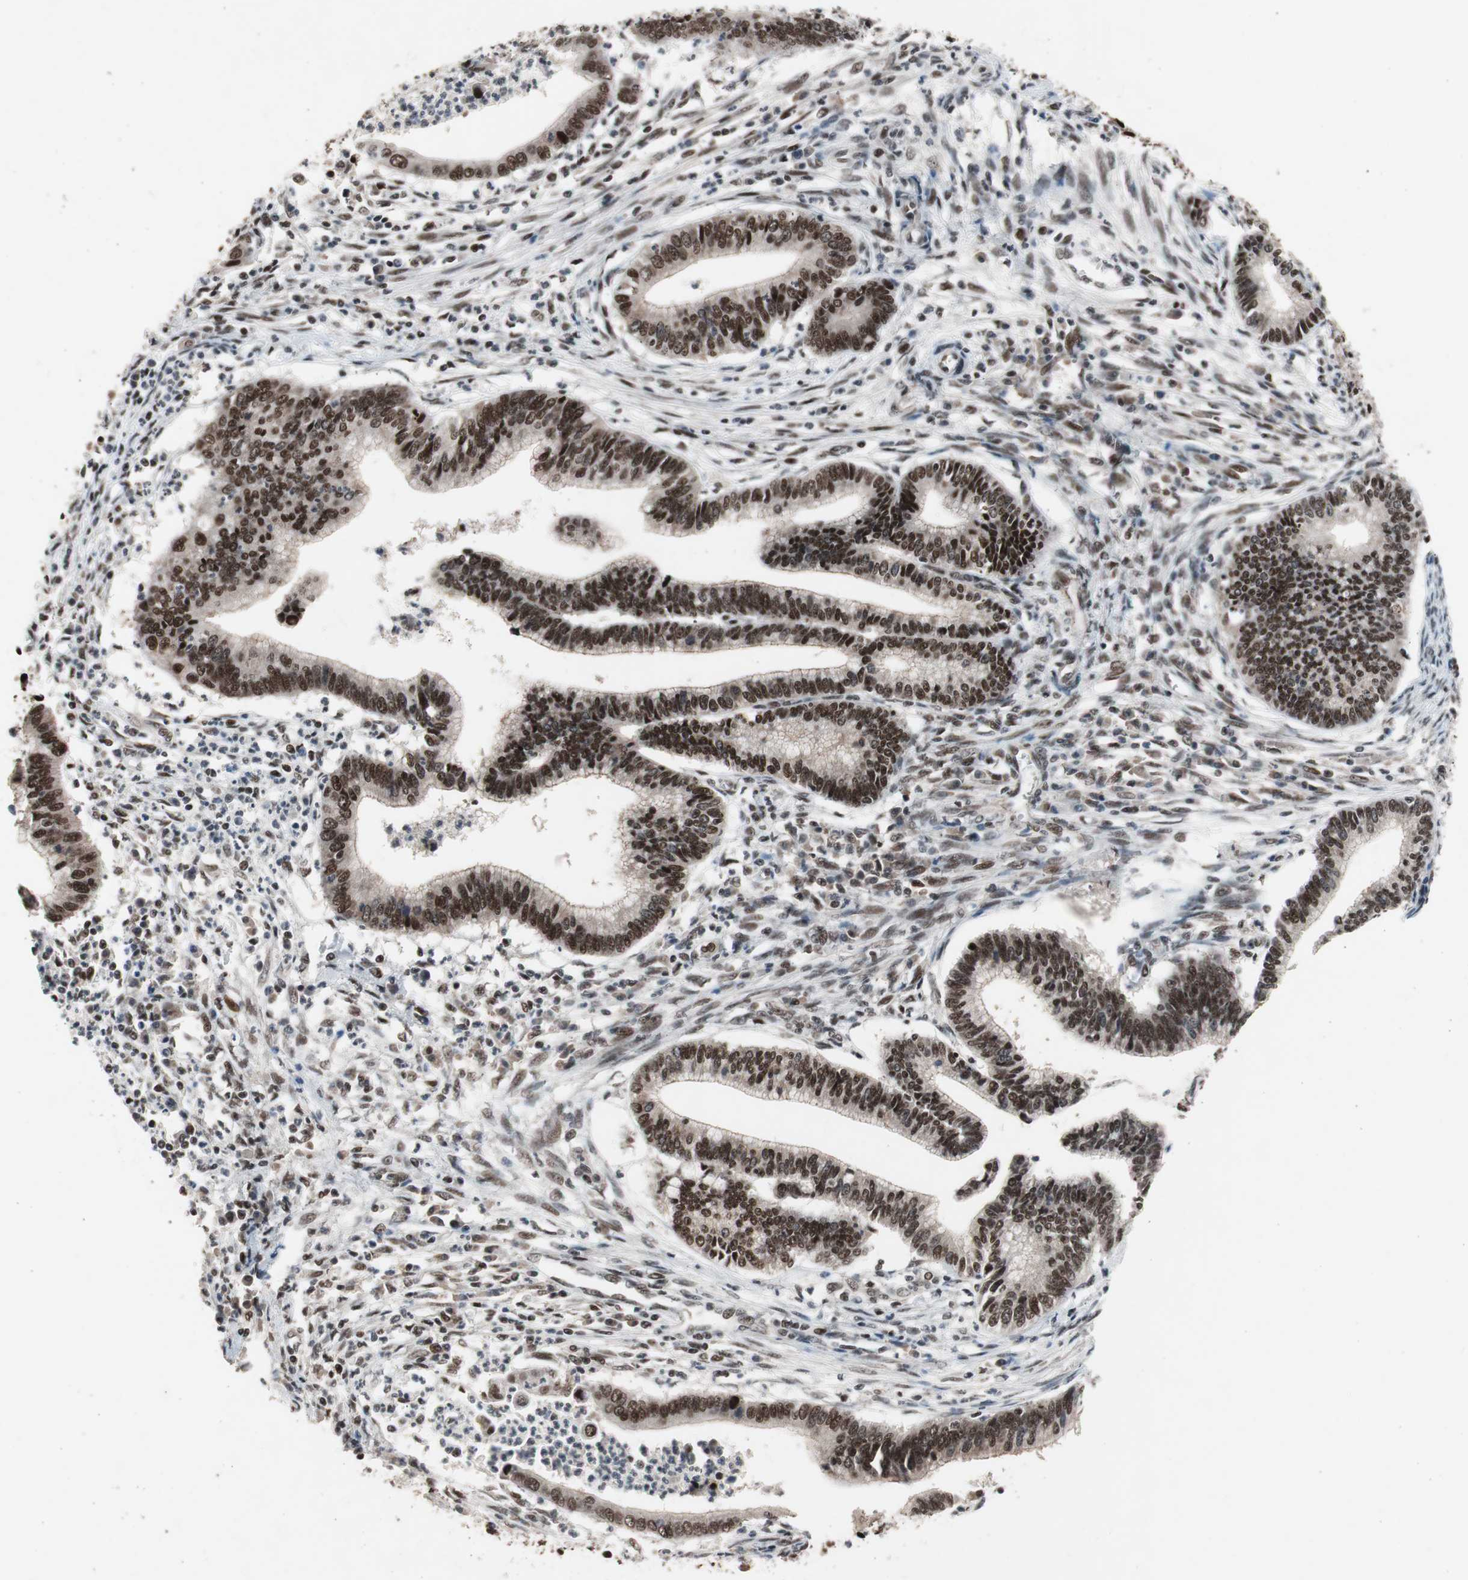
{"staining": {"intensity": "strong", "quantity": ">75%", "location": "nuclear"}, "tissue": "cervical cancer", "cell_type": "Tumor cells", "image_type": "cancer", "snomed": [{"axis": "morphology", "description": "Adenocarcinoma, NOS"}, {"axis": "topography", "description": "Cervix"}], "caption": "This is an image of IHC staining of cervical adenocarcinoma, which shows strong staining in the nuclear of tumor cells.", "gene": "RPA1", "patient": {"sex": "female", "age": 36}}